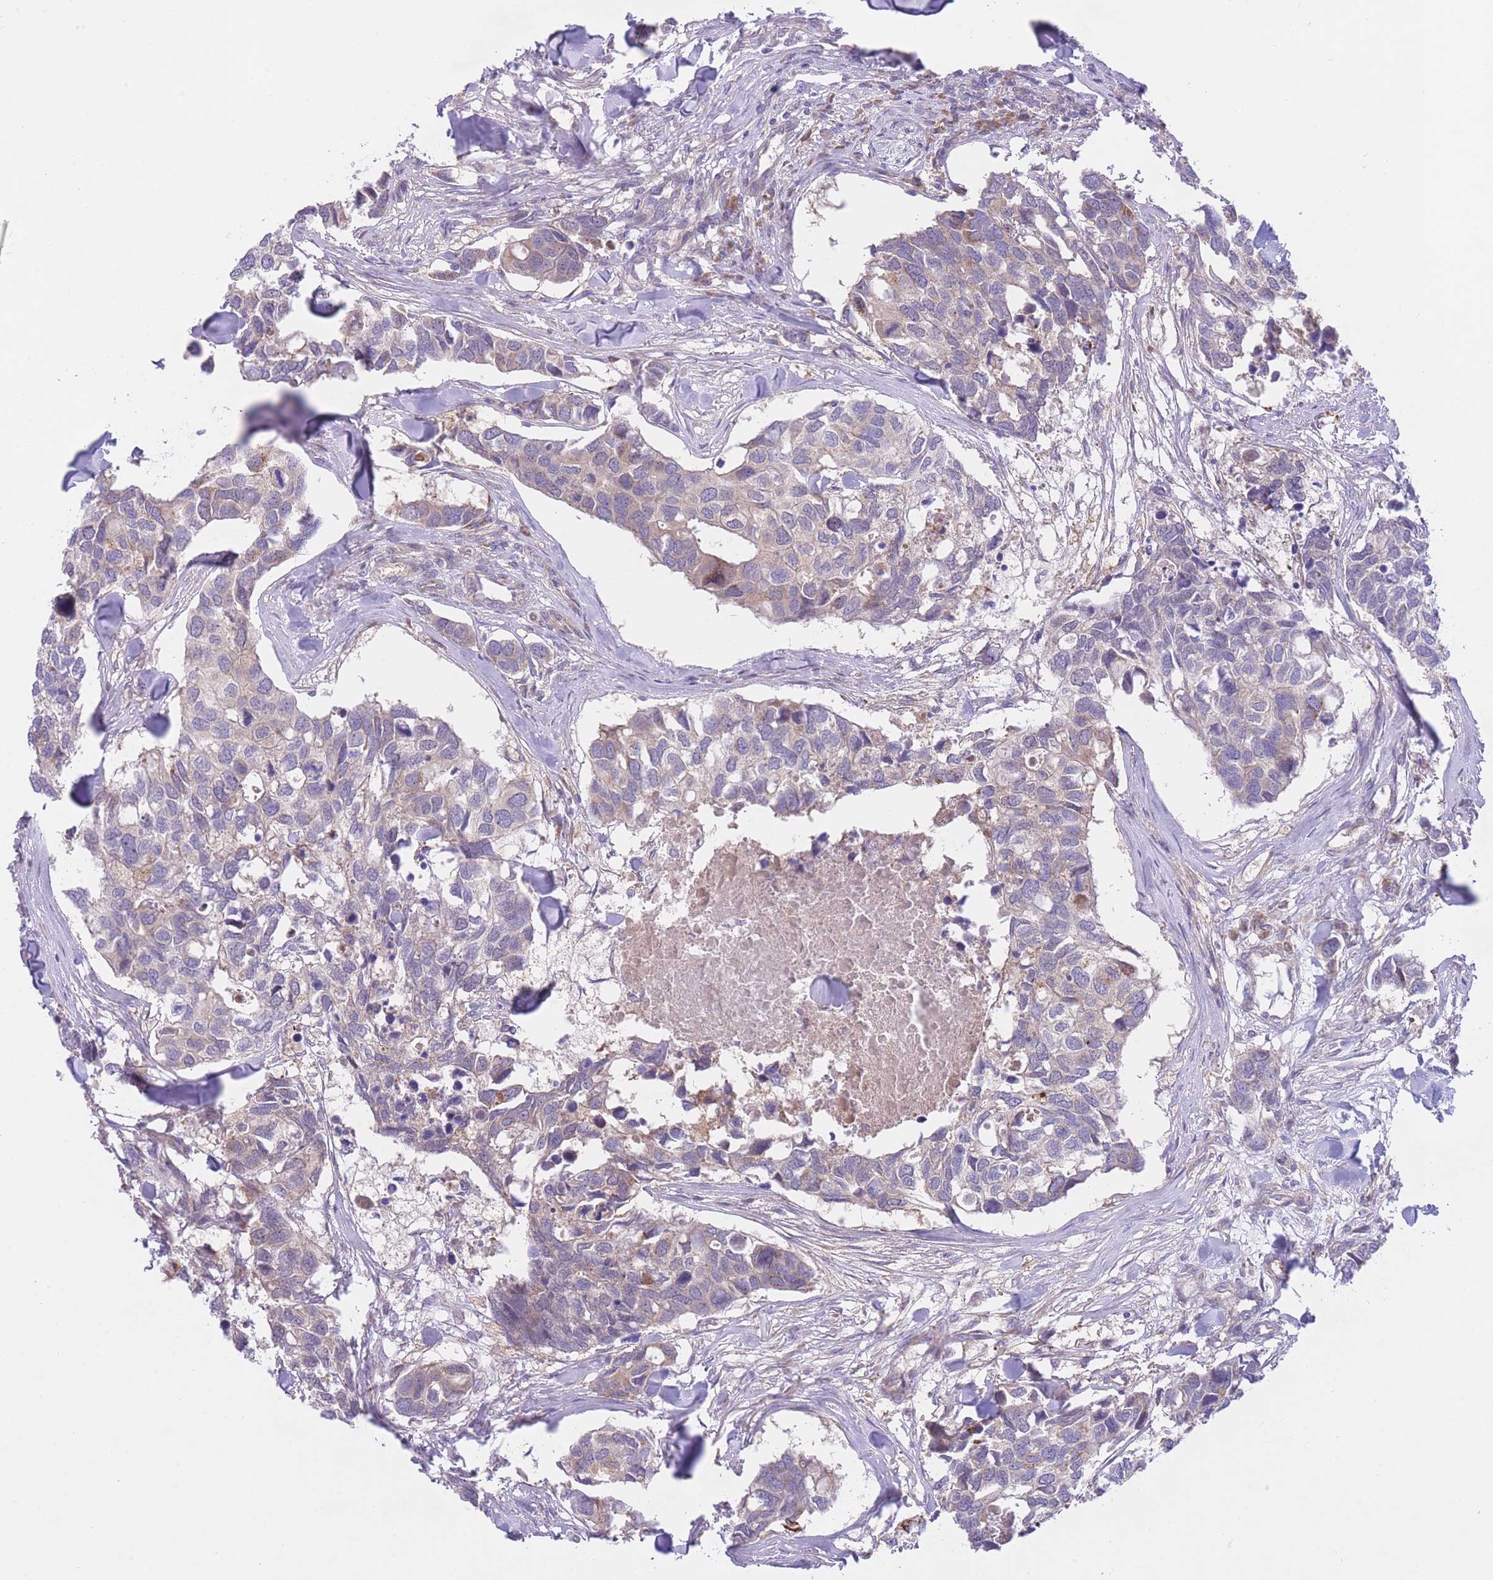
{"staining": {"intensity": "weak", "quantity": "<25%", "location": "cytoplasmic/membranous"}, "tissue": "breast cancer", "cell_type": "Tumor cells", "image_type": "cancer", "snomed": [{"axis": "morphology", "description": "Duct carcinoma"}, {"axis": "topography", "description": "Breast"}], "caption": "Breast cancer (invasive ductal carcinoma) was stained to show a protein in brown. There is no significant staining in tumor cells.", "gene": "CHAC1", "patient": {"sex": "female", "age": 83}}